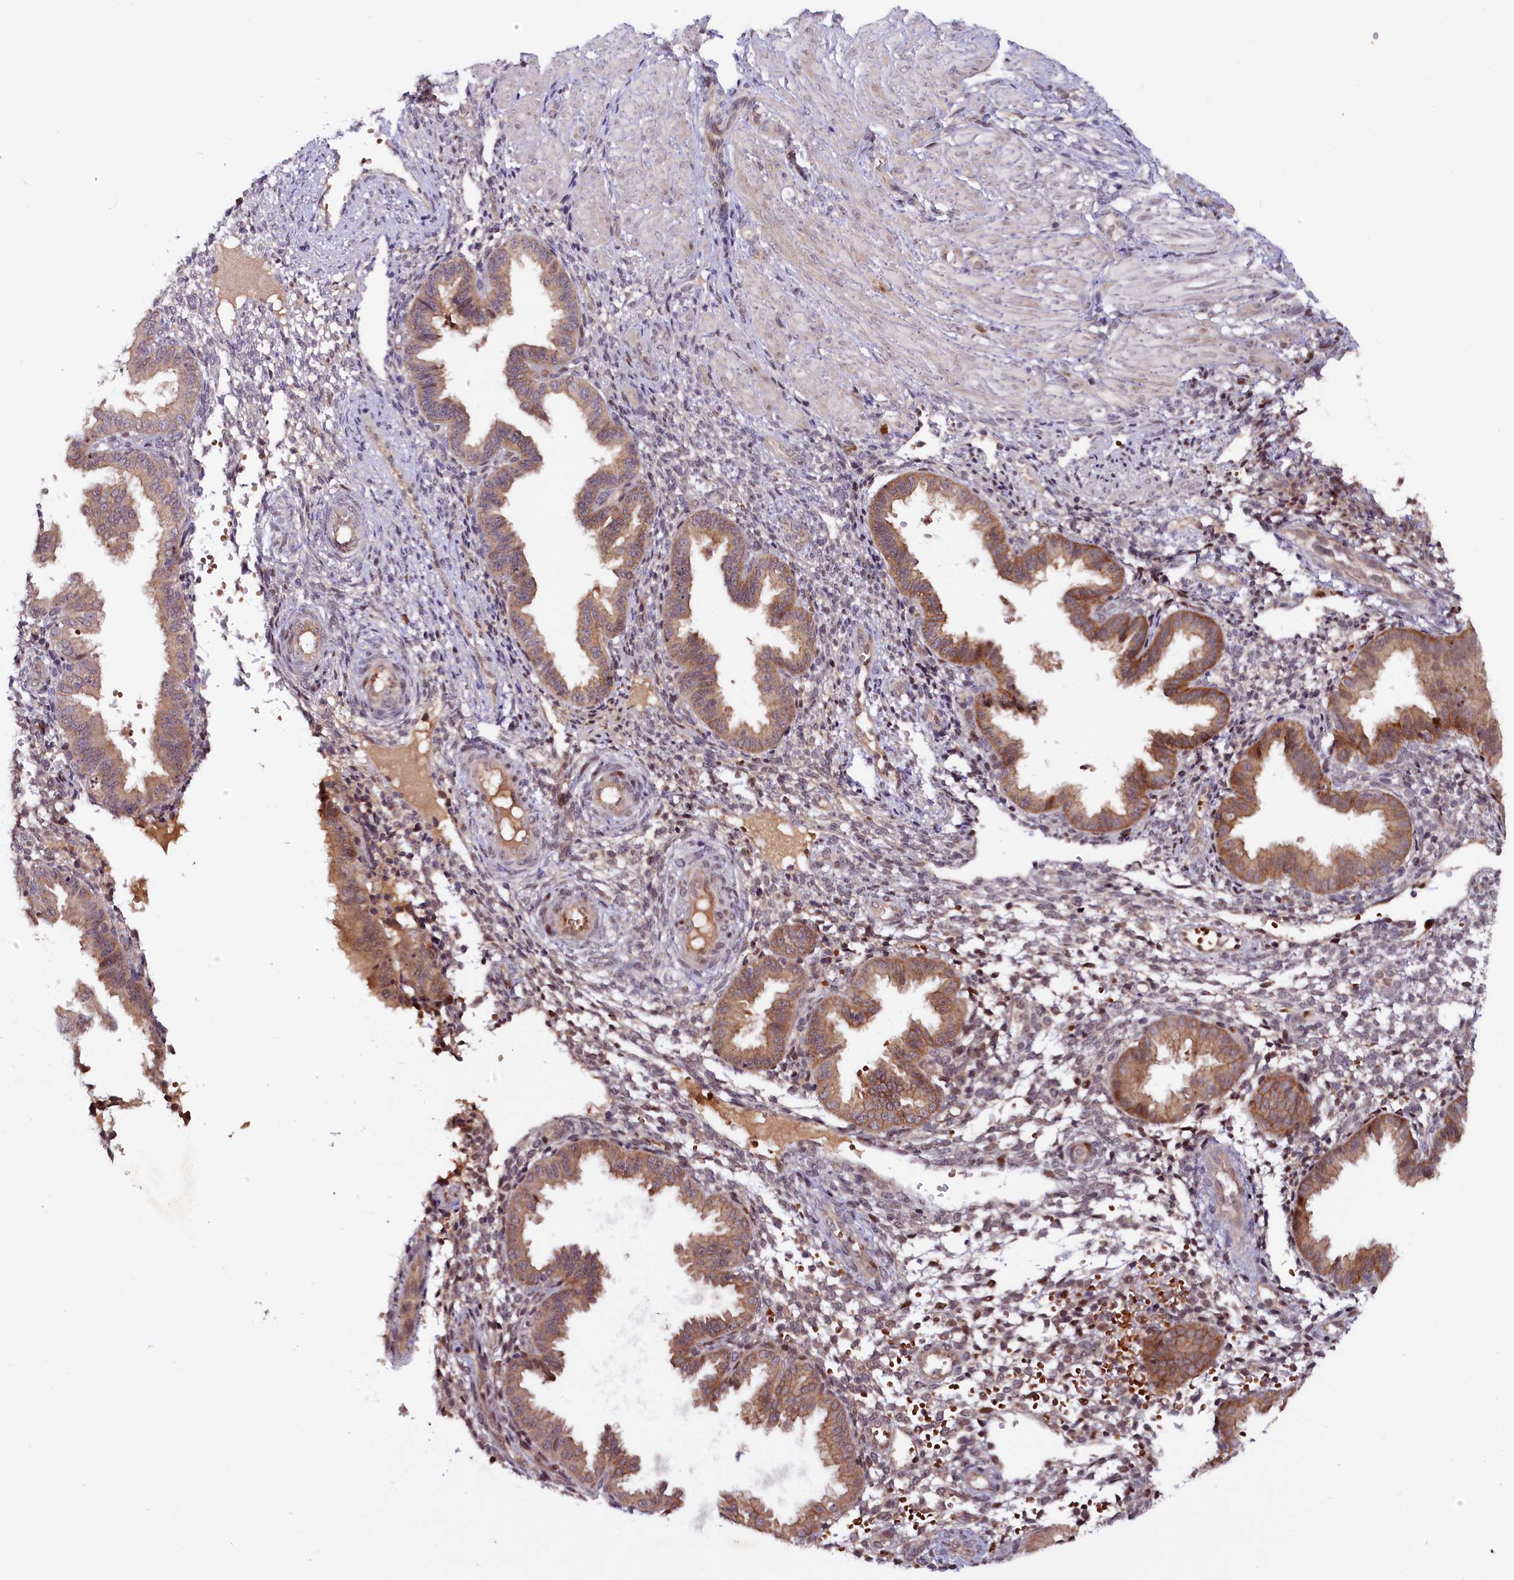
{"staining": {"intensity": "moderate", "quantity": "<25%", "location": "cytoplasmic/membranous,nuclear"}, "tissue": "endometrium", "cell_type": "Cells in endometrial stroma", "image_type": "normal", "snomed": [{"axis": "morphology", "description": "Normal tissue, NOS"}, {"axis": "topography", "description": "Endometrium"}], "caption": "Immunohistochemistry (IHC) micrograph of benign human endometrium stained for a protein (brown), which demonstrates low levels of moderate cytoplasmic/membranous,nuclear staining in approximately <25% of cells in endometrial stroma.", "gene": "N4BP2L1", "patient": {"sex": "female", "age": 33}}